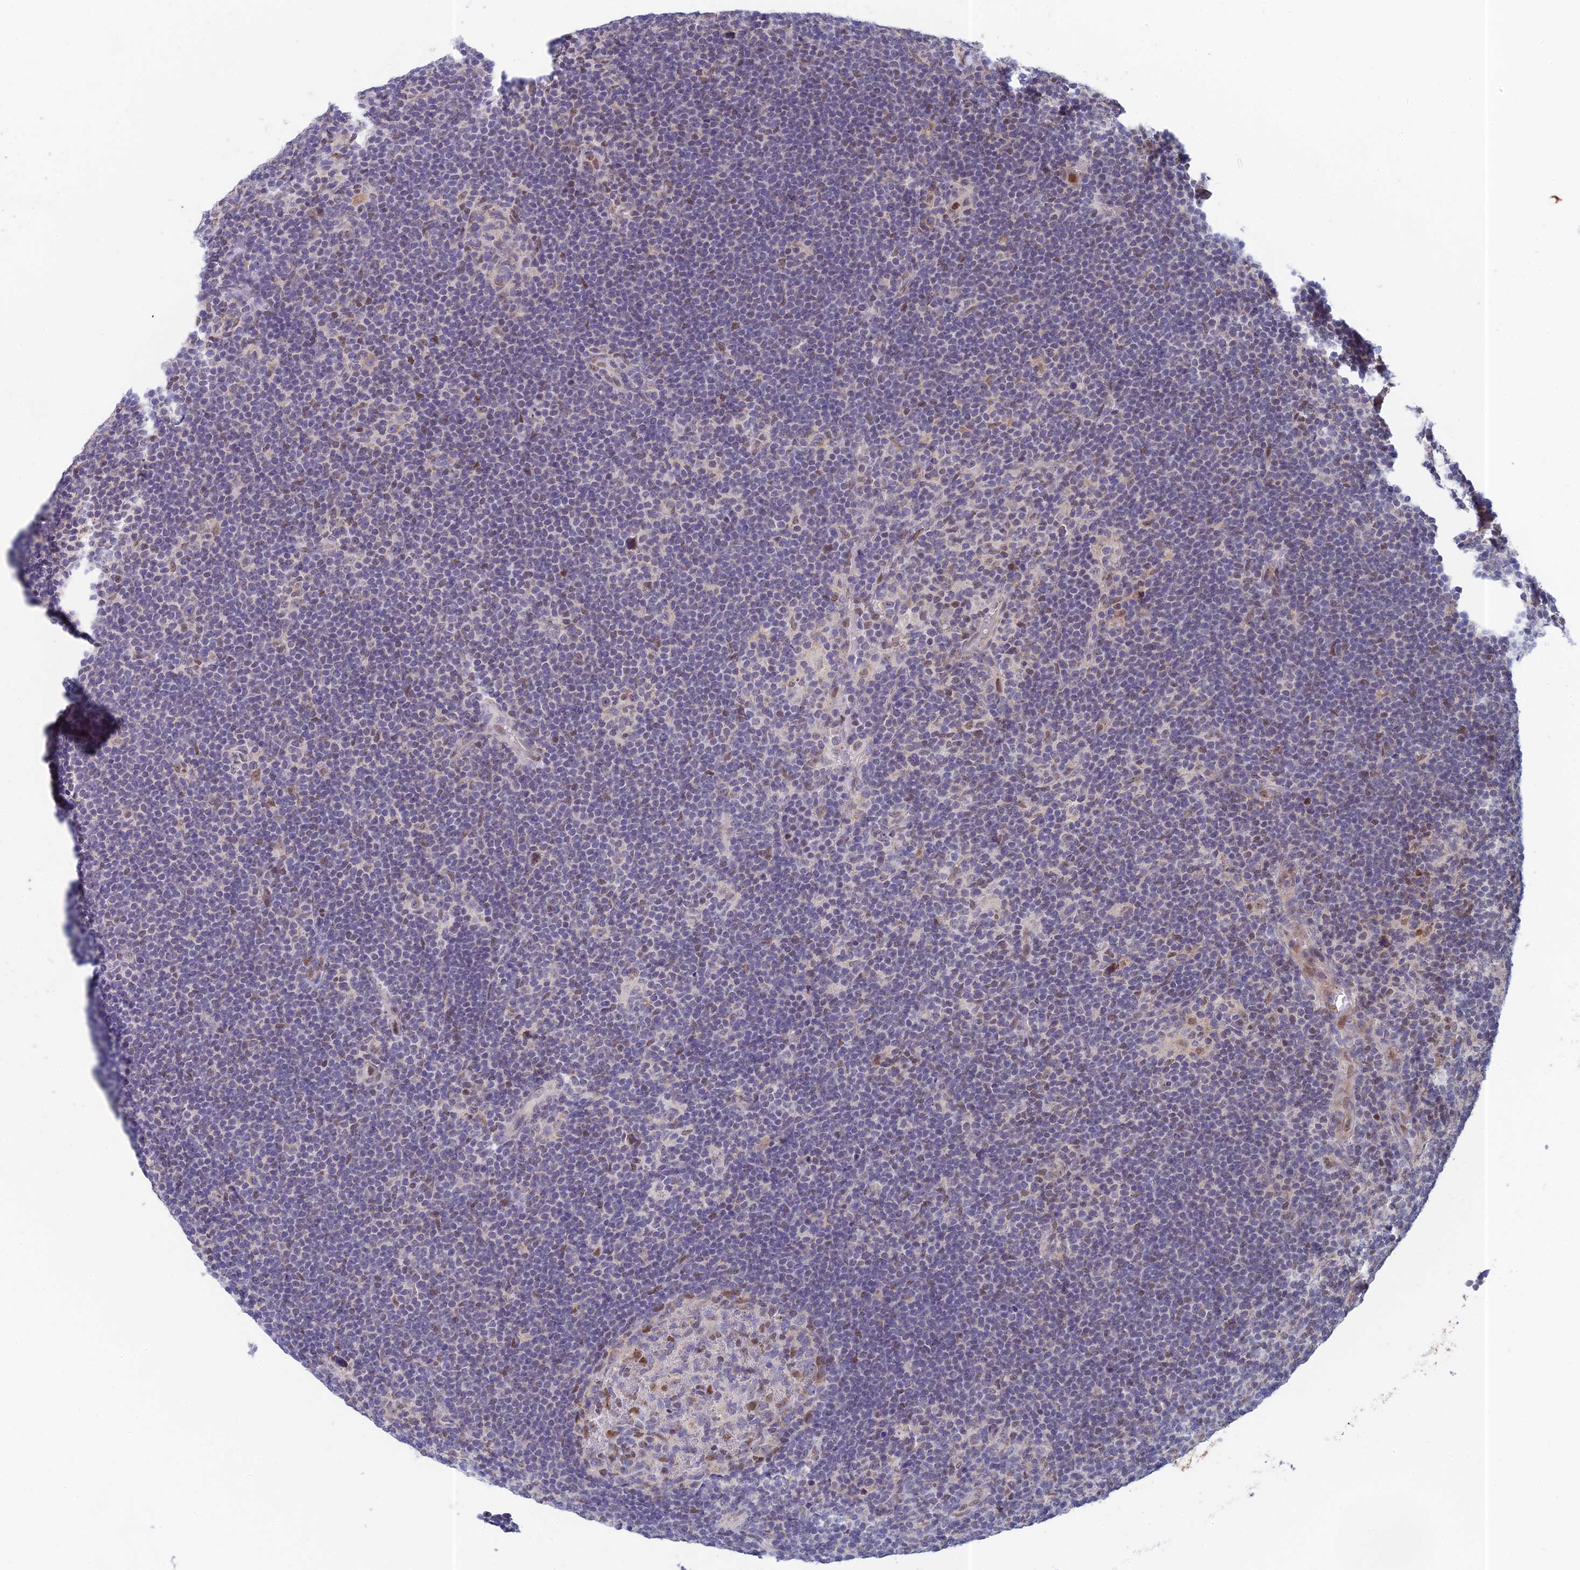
{"staining": {"intensity": "moderate", "quantity": "<25%", "location": "cytoplasmic/membranous,nuclear"}, "tissue": "lymphoma", "cell_type": "Tumor cells", "image_type": "cancer", "snomed": [{"axis": "morphology", "description": "Hodgkin's disease, NOS"}, {"axis": "topography", "description": "Lymph node"}], "caption": "A histopathology image of Hodgkin's disease stained for a protein demonstrates moderate cytoplasmic/membranous and nuclear brown staining in tumor cells.", "gene": "MRPL17", "patient": {"sex": "female", "age": 57}}